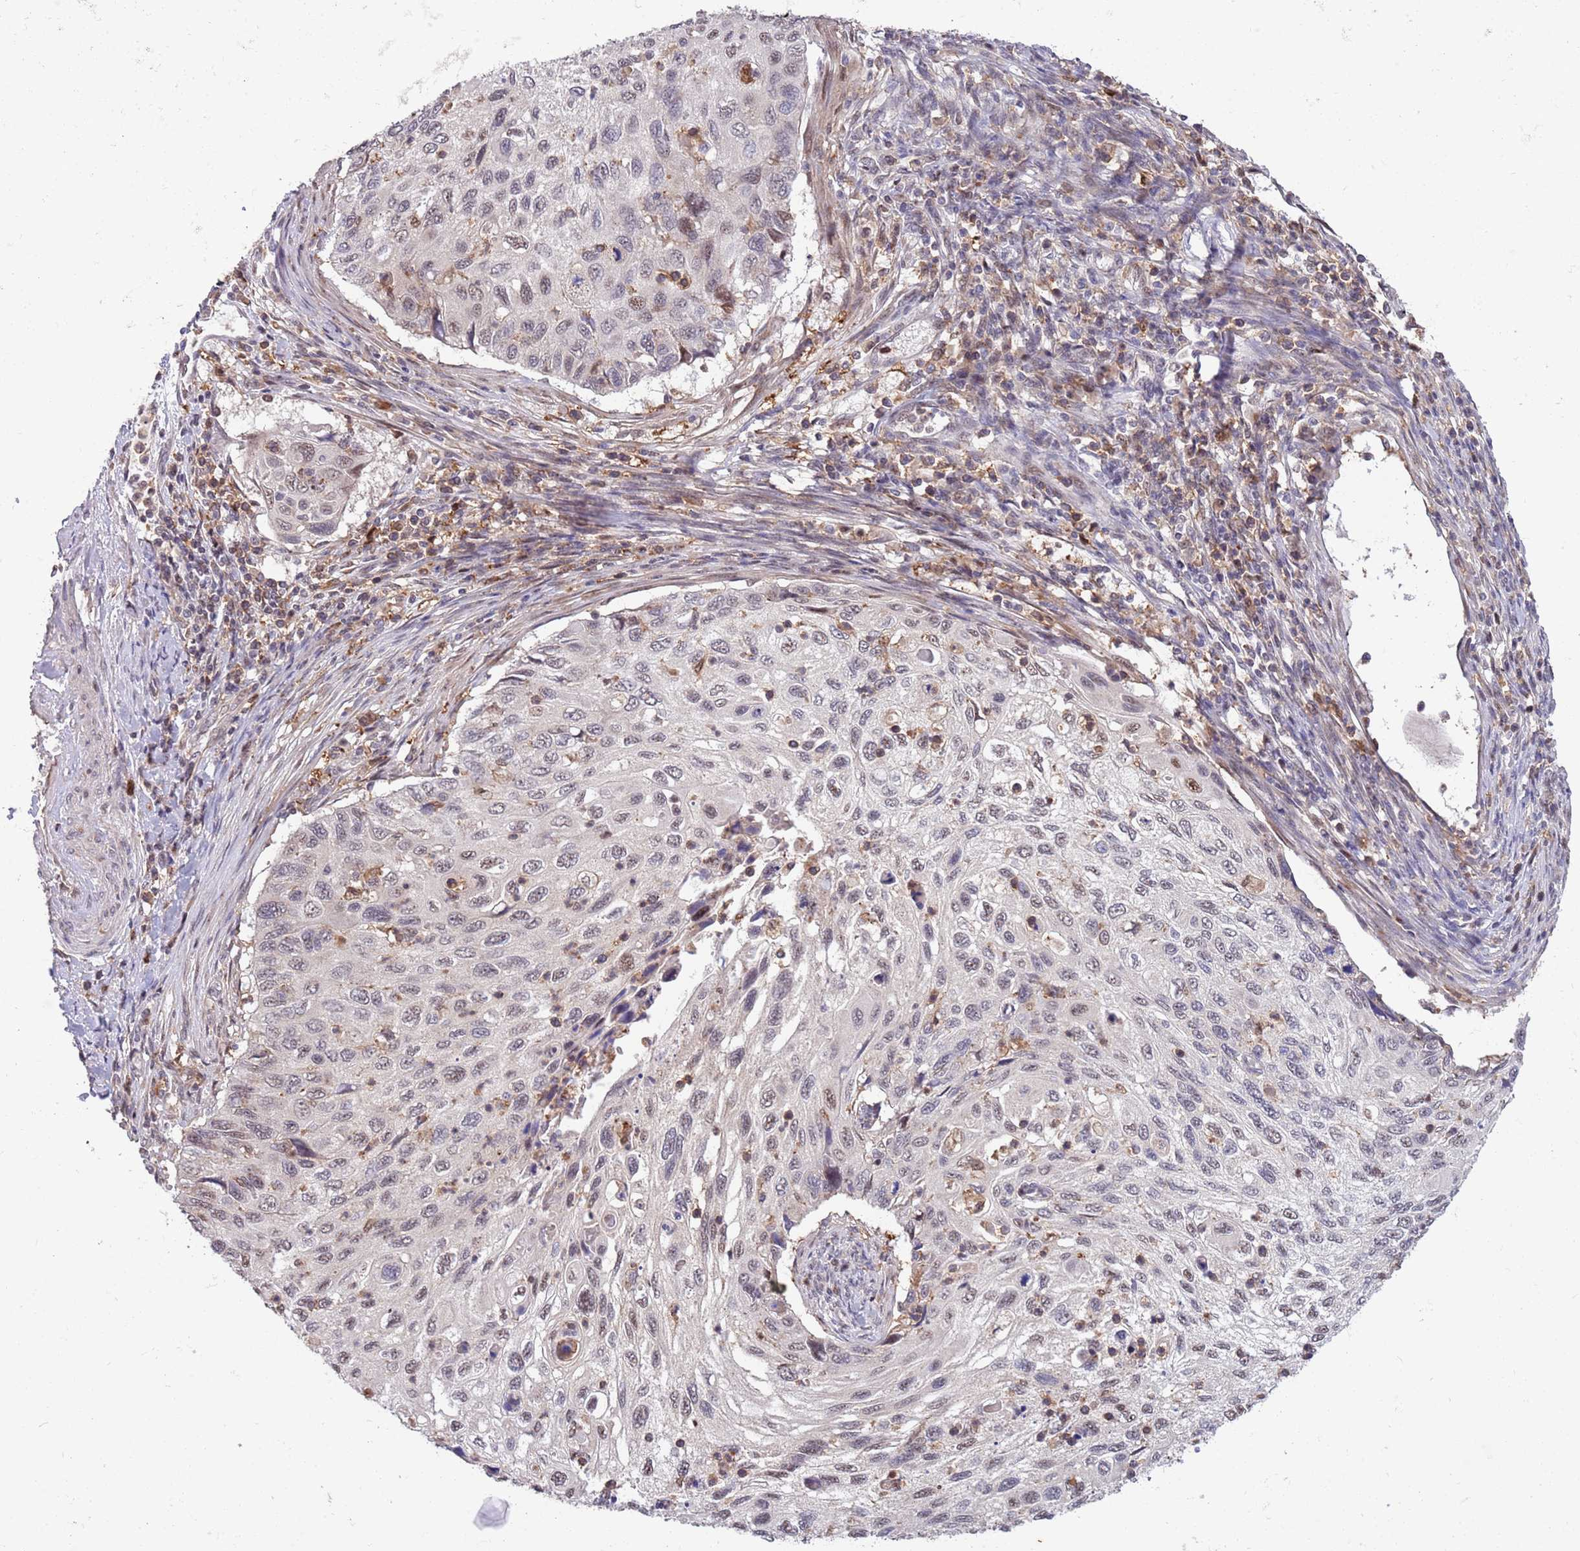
{"staining": {"intensity": "negative", "quantity": "none", "location": "none"}, "tissue": "cervical cancer", "cell_type": "Tumor cells", "image_type": "cancer", "snomed": [{"axis": "morphology", "description": "Squamous cell carcinoma, NOS"}, {"axis": "topography", "description": "Cervix"}], "caption": "High magnification brightfield microscopy of cervical squamous cell carcinoma stained with DAB (brown) and counterstained with hematoxylin (blue): tumor cells show no significant expression.", "gene": "CCNJL", "patient": {"sex": "female", "age": 70}}